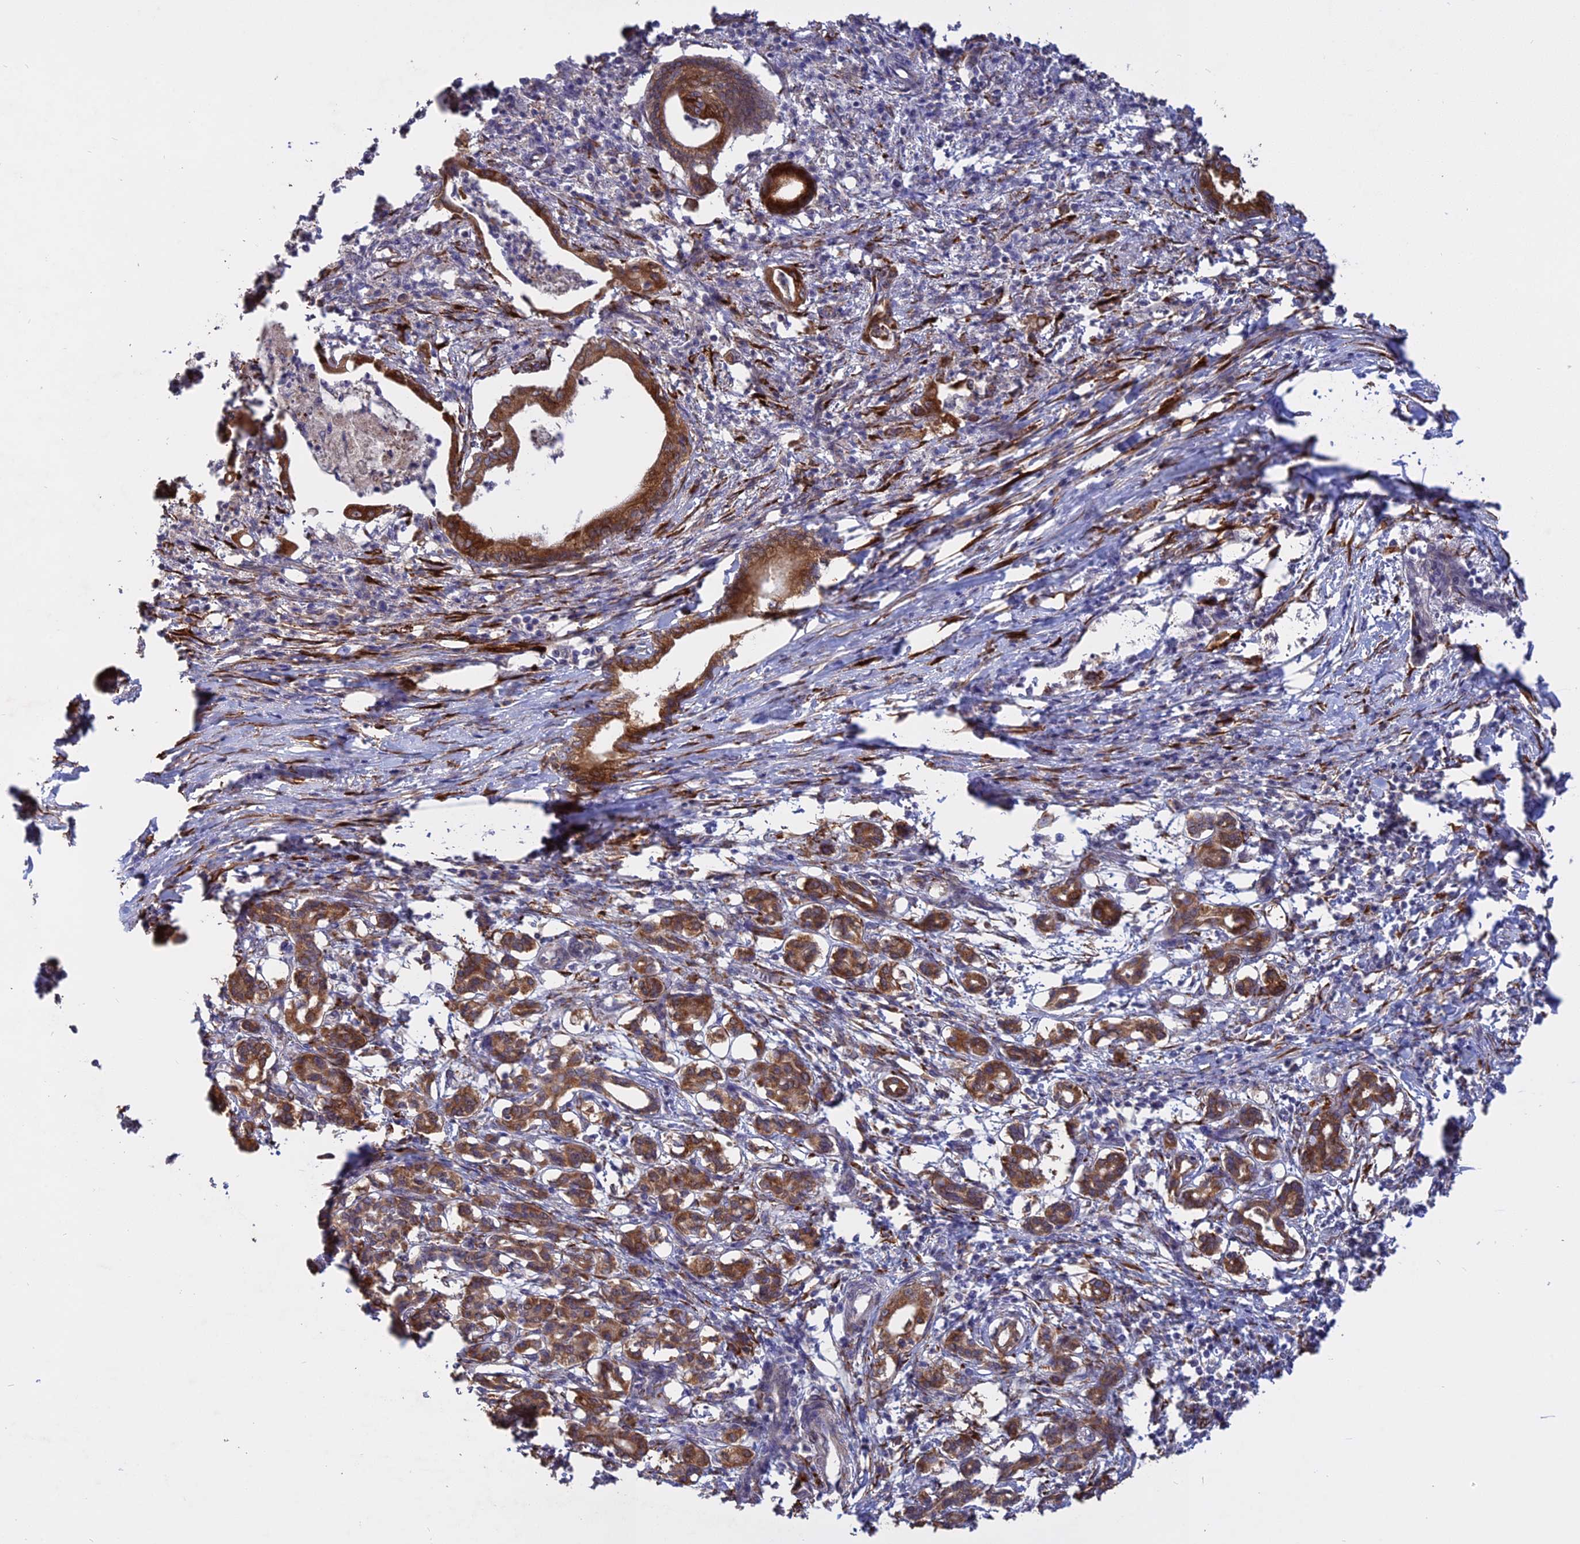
{"staining": {"intensity": "moderate", "quantity": ">75%", "location": "cytoplasmic/membranous"}, "tissue": "pancreatic cancer", "cell_type": "Tumor cells", "image_type": "cancer", "snomed": [{"axis": "morphology", "description": "Adenocarcinoma, NOS"}, {"axis": "topography", "description": "Pancreas"}], "caption": "Immunohistochemistry image of human adenocarcinoma (pancreatic) stained for a protein (brown), which demonstrates medium levels of moderate cytoplasmic/membranous expression in about >75% of tumor cells.", "gene": "PPIC", "patient": {"sex": "female", "age": 55}}